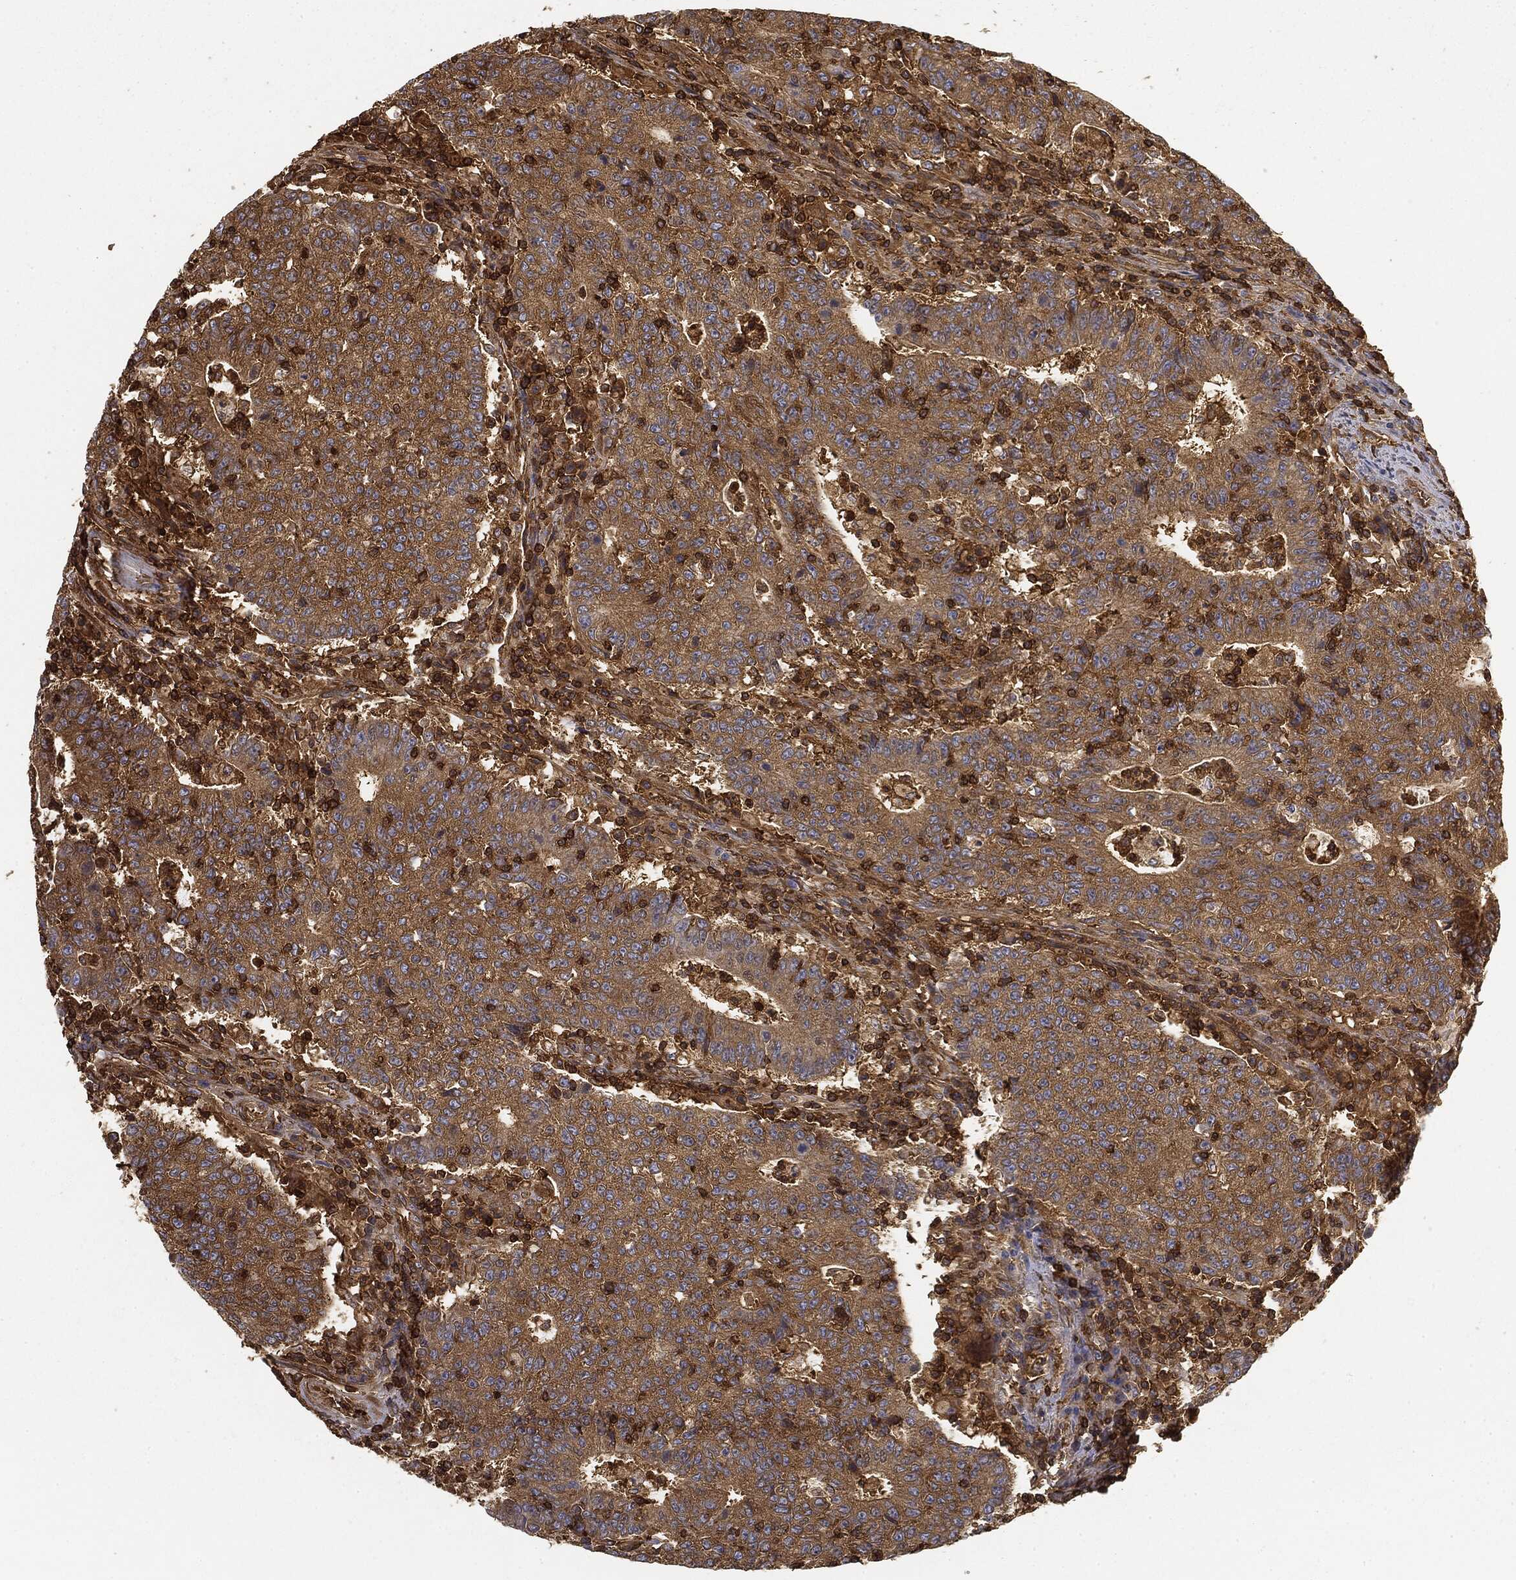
{"staining": {"intensity": "moderate", "quantity": ">75%", "location": "cytoplasmic/membranous"}, "tissue": "colorectal cancer", "cell_type": "Tumor cells", "image_type": "cancer", "snomed": [{"axis": "morphology", "description": "Adenocarcinoma, NOS"}, {"axis": "topography", "description": "Colon"}], "caption": "This is a histology image of immunohistochemistry staining of colorectal cancer (adenocarcinoma), which shows moderate positivity in the cytoplasmic/membranous of tumor cells.", "gene": "WDR1", "patient": {"sex": "female", "age": 75}}